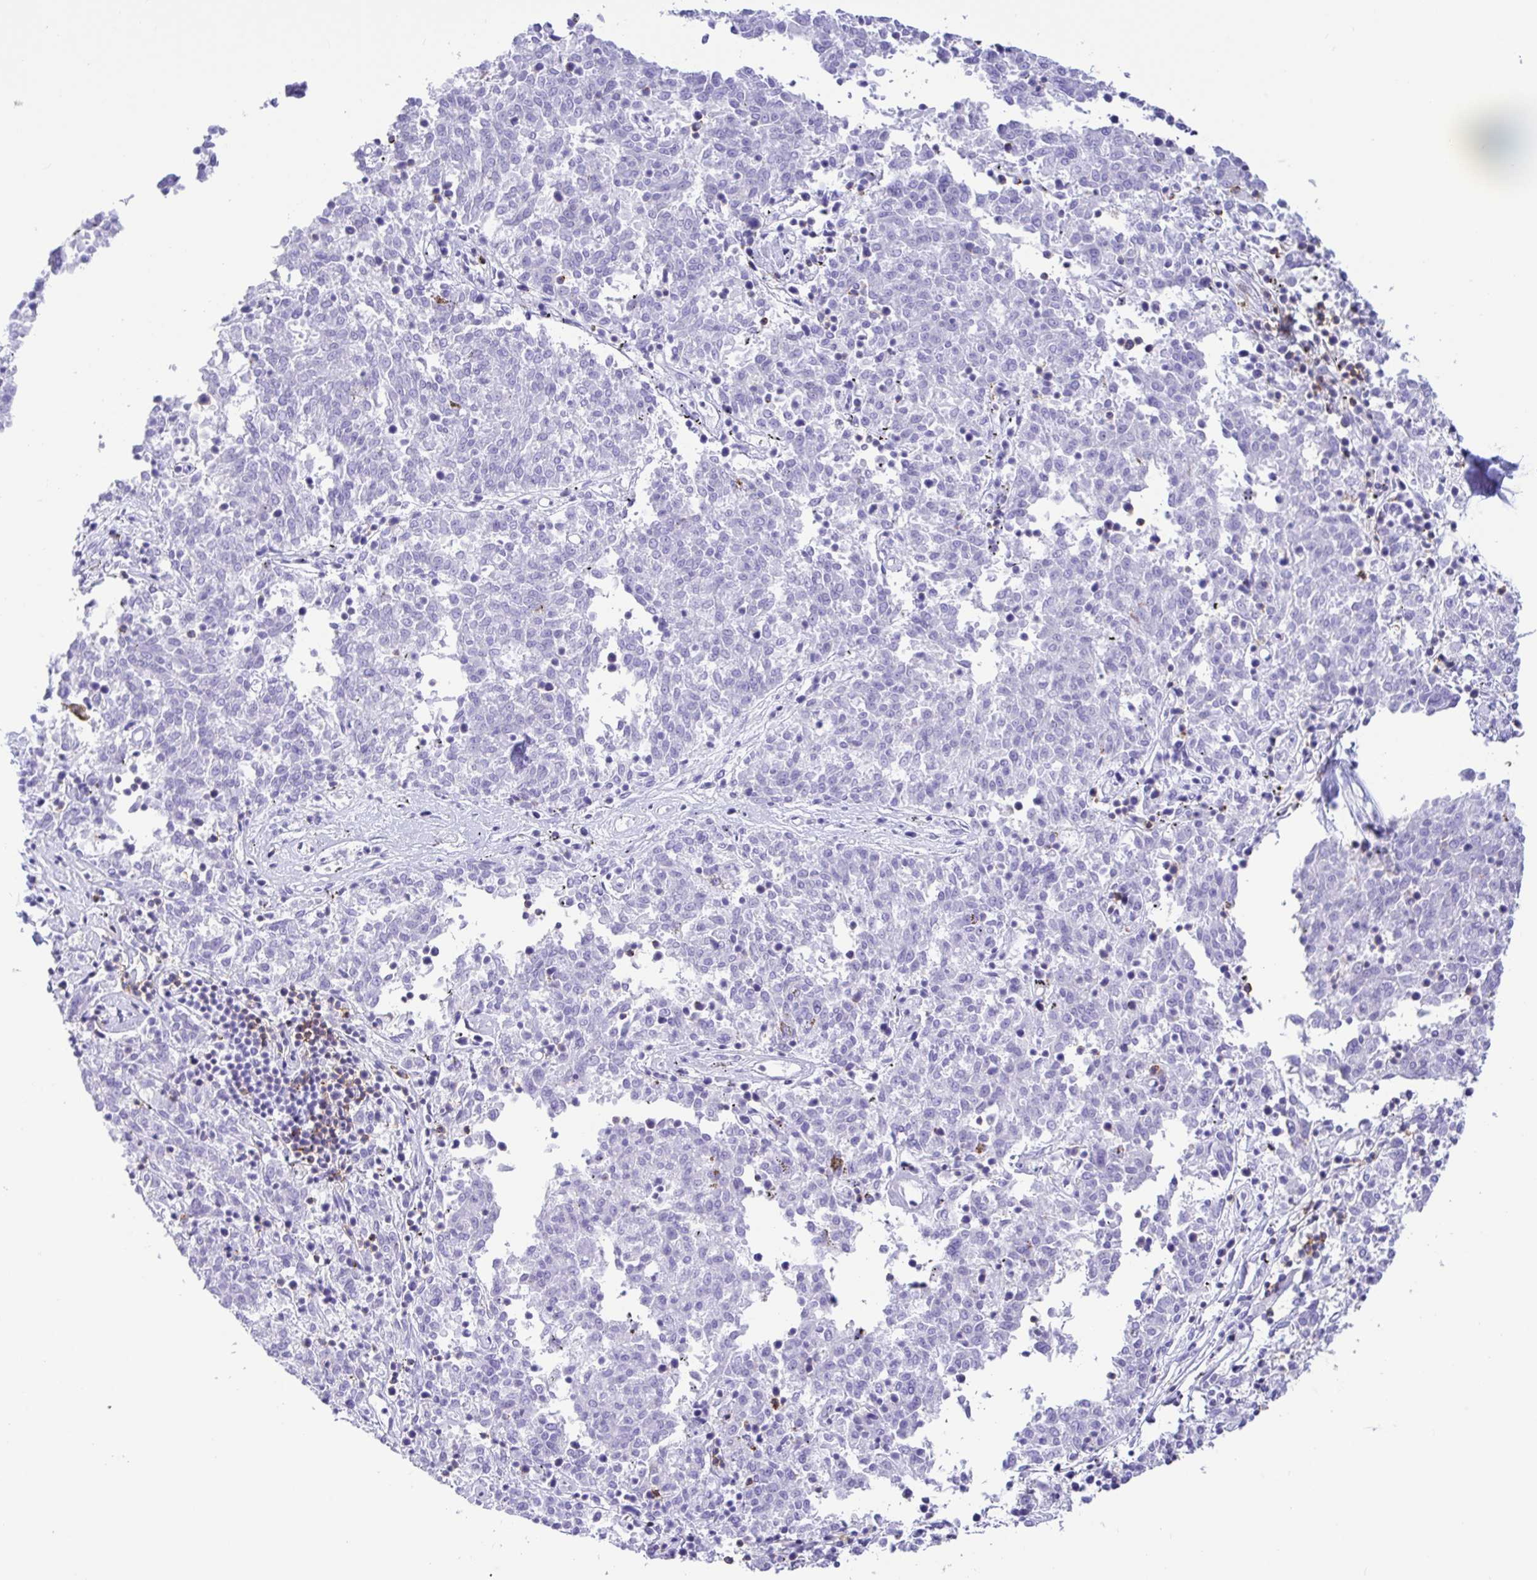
{"staining": {"intensity": "negative", "quantity": "none", "location": "none"}, "tissue": "melanoma", "cell_type": "Tumor cells", "image_type": "cancer", "snomed": [{"axis": "morphology", "description": "Malignant melanoma, NOS"}, {"axis": "topography", "description": "Skin"}], "caption": "A high-resolution histopathology image shows IHC staining of malignant melanoma, which reveals no significant expression in tumor cells. (Stains: DAB immunohistochemistry (IHC) with hematoxylin counter stain, Microscopy: brightfield microscopy at high magnification).", "gene": "CD5", "patient": {"sex": "female", "age": 72}}